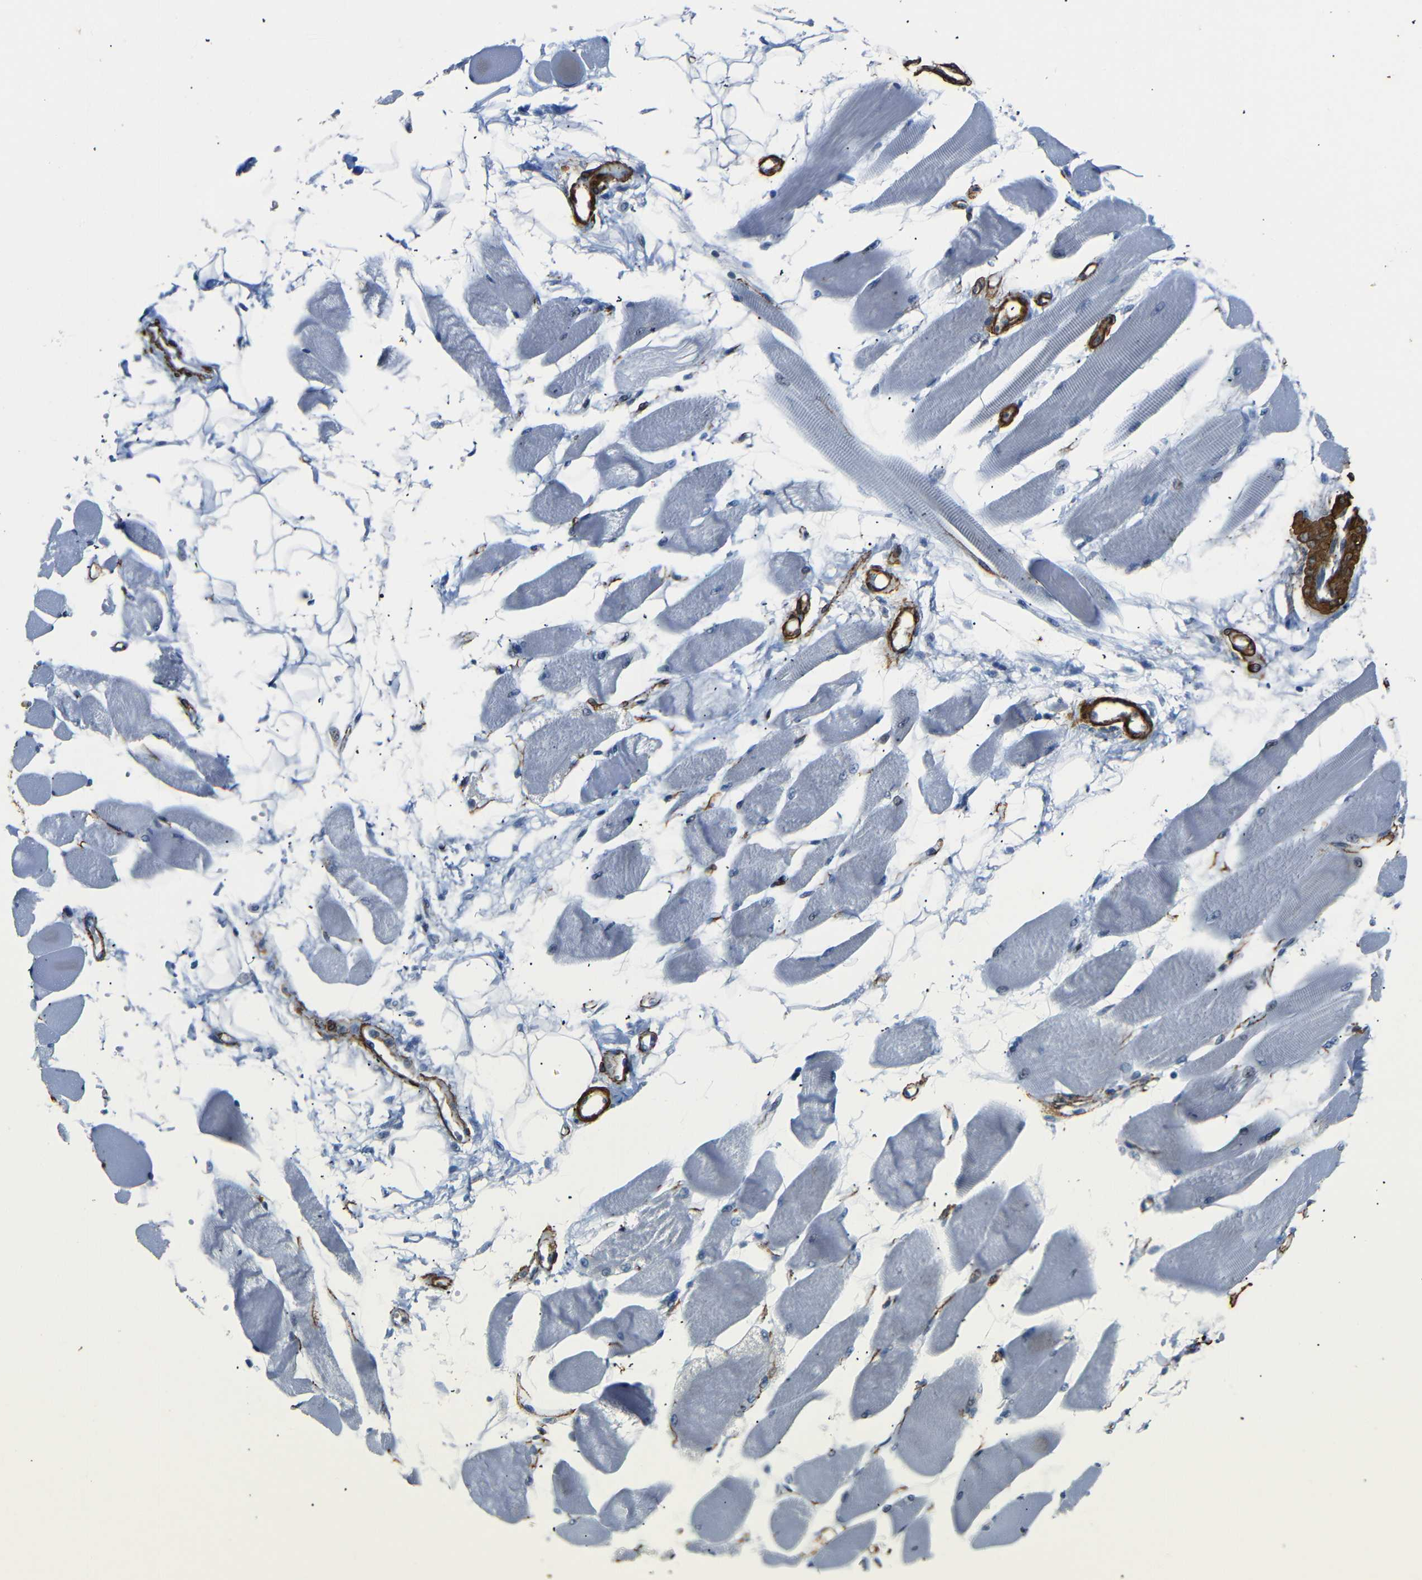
{"staining": {"intensity": "negative", "quantity": "none", "location": "none"}, "tissue": "skeletal muscle", "cell_type": "Myocytes", "image_type": "normal", "snomed": [{"axis": "morphology", "description": "Normal tissue, NOS"}, {"axis": "topography", "description": "Skeletal muscle"}, {"axis": "topography", "description": "Peripheral nerve tissue"}], "caption": "DAB (3,3'-diaminobenzidine) immunohistochemical staining of unremarkable skeletal muscle reveals no significant staining in myocytes. (DAB immunohistochemistry (IHC) with hematoxylin counter stain).", "gene": "ACTA2", "patient": {"sex": "female", "age": 84}}